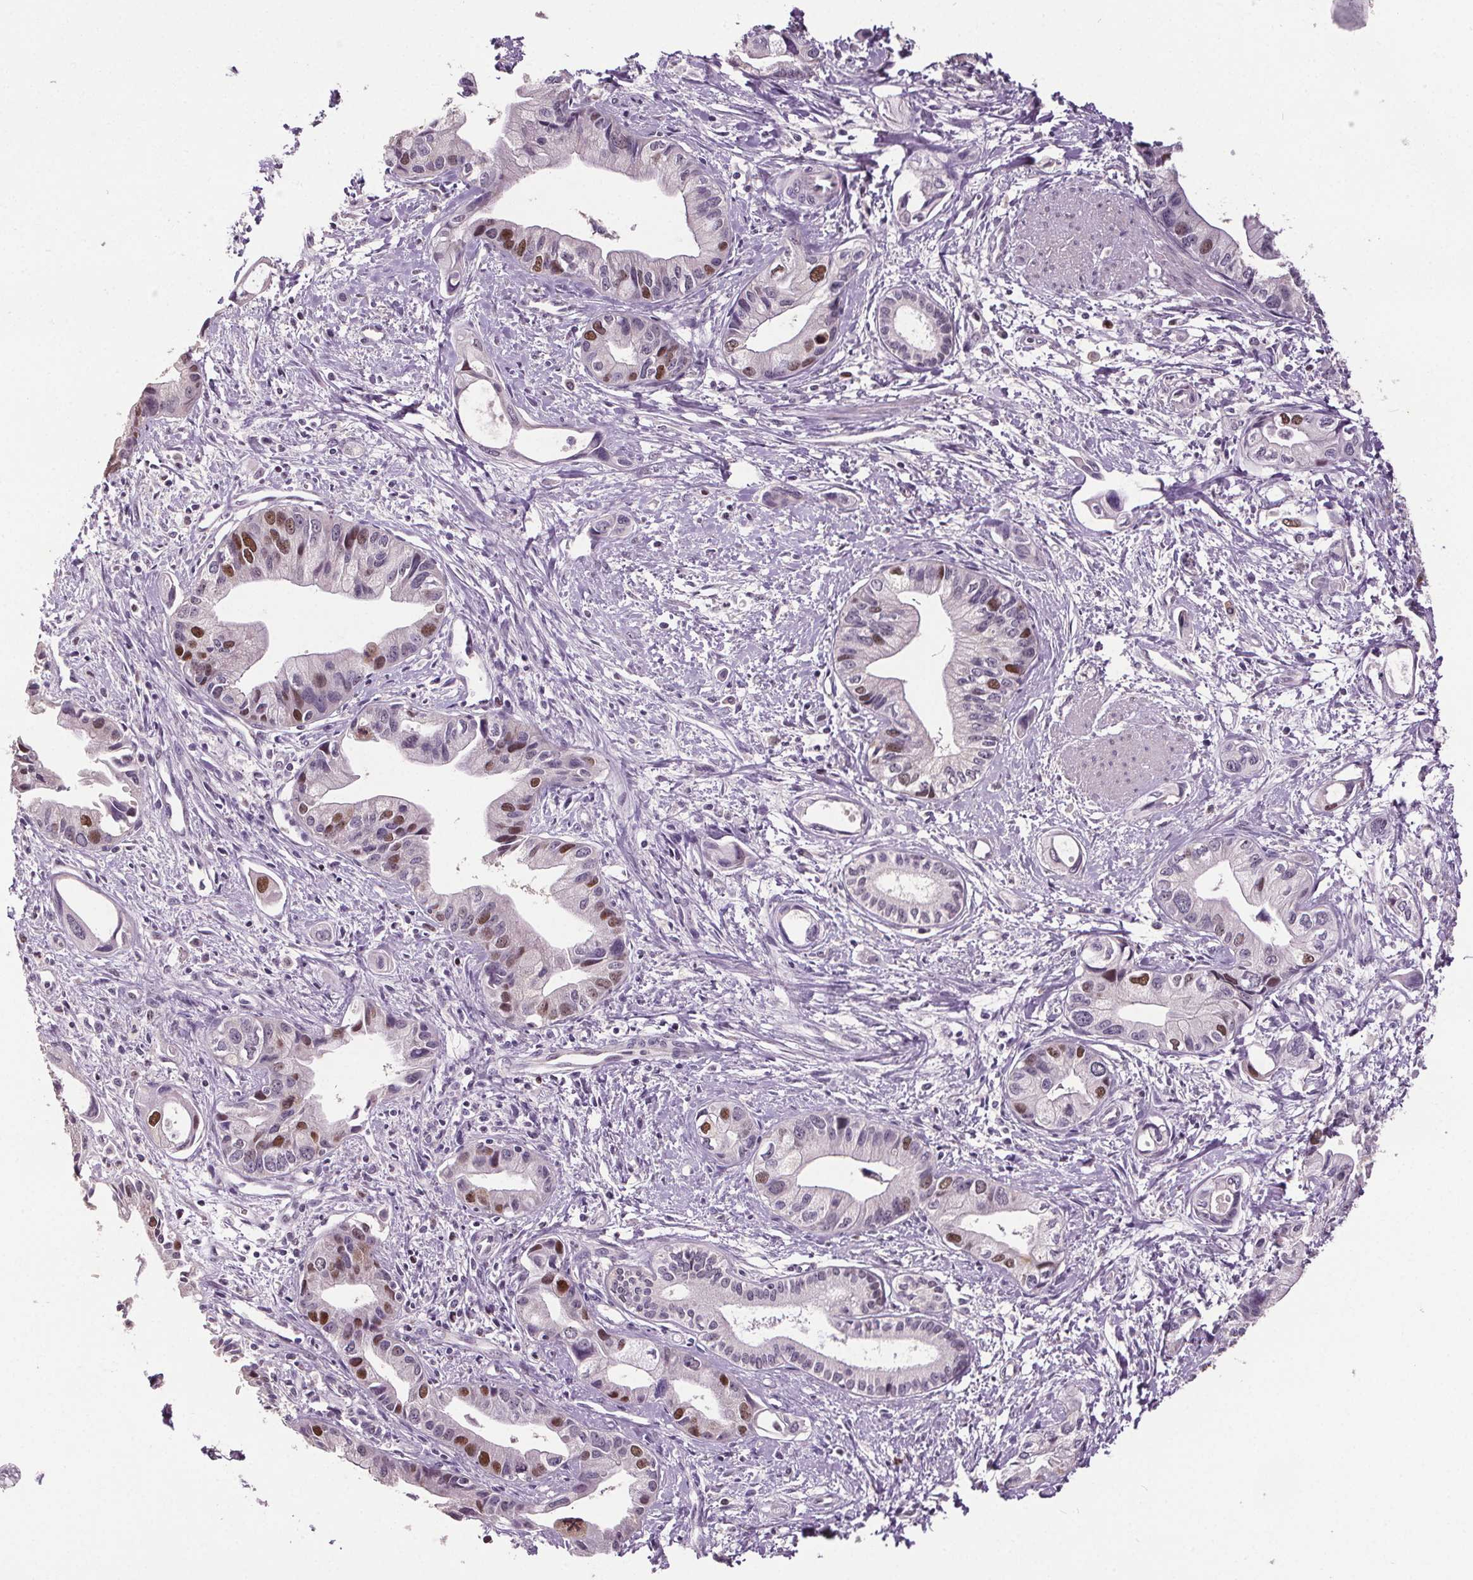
{"staining": {"intensity": "moderate", "quantity": "<25%", "location": "nuclear"}, "tissue": "pancreatic cancer", "cell_type": "Tumor cells", "image_type": "cancer", "snomed": [{"axis": "morphology", "description": "Adenocarcinoma, NOS"}, {"axis": "topography", "description": "Pancreas"}], "caption": "Adenocarcinoma (pancreatic) stained for a protein (brown) exhibits moderate nuclear positive staining in about <25% of tumor cells.", "gene": "CENPF", "patient": {"sex": "female", "age": 61}}